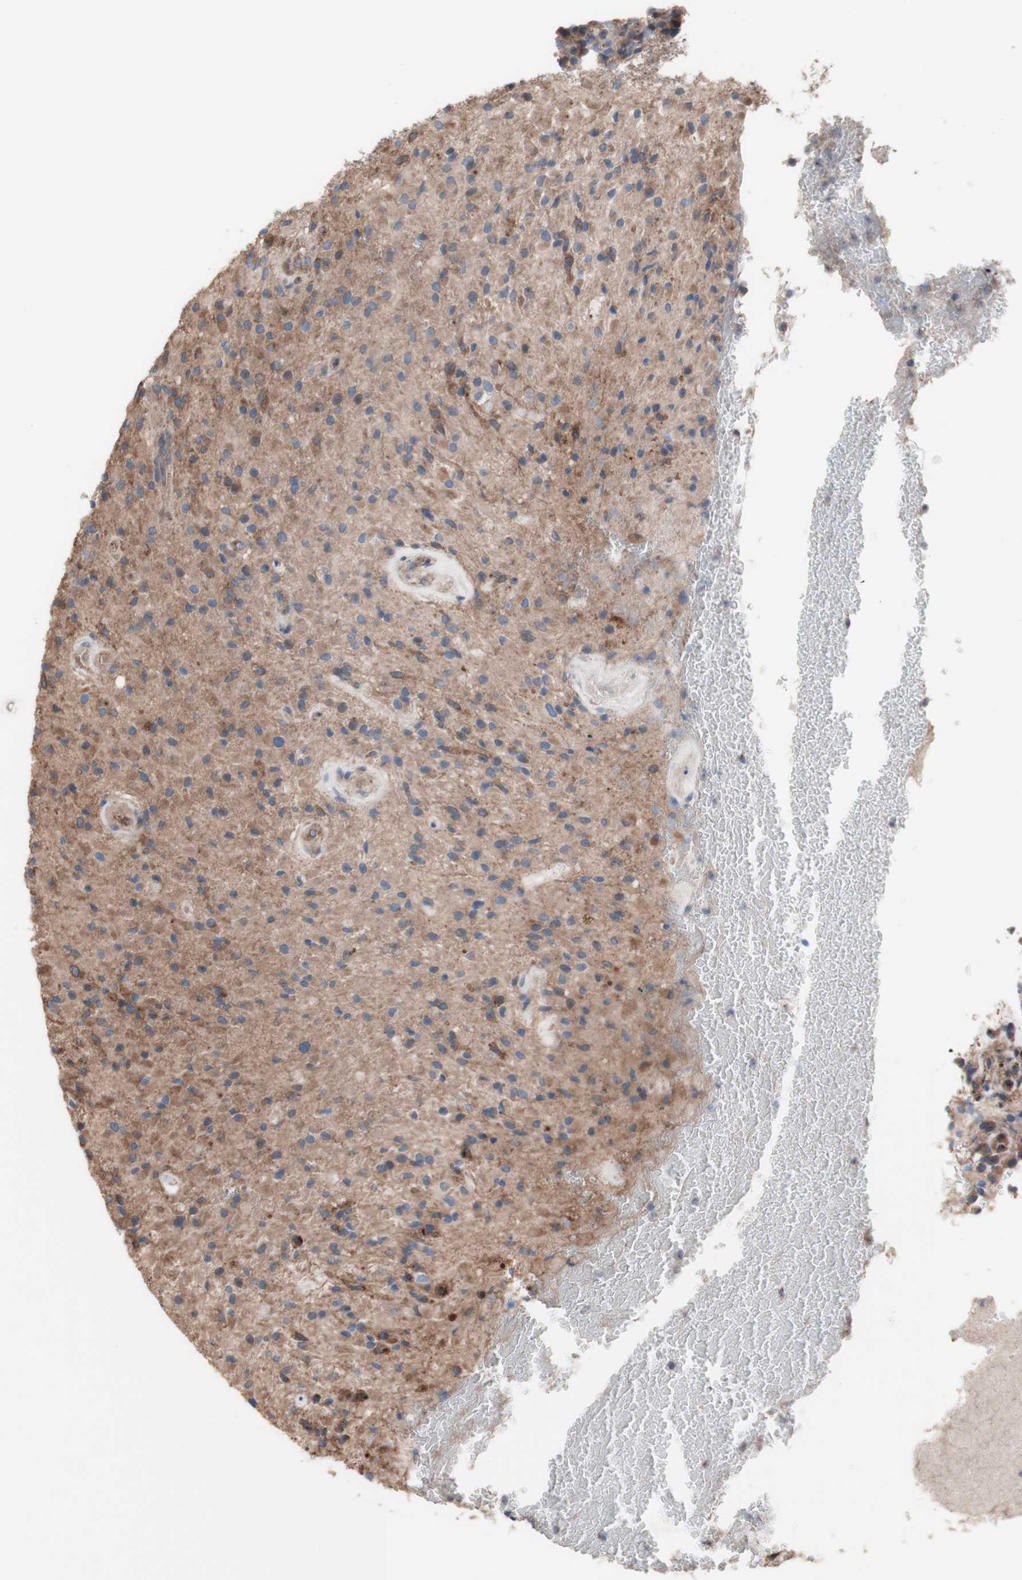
{"staining": {"intensity": "moderate", "quantity": ">75%", "location": "cytoplasmic/membranous"}, "tissue": "glioma", "cell_type": "Tumor cells", "image_type": "cancer", "snomed": [{"axis": "morphology", "description": "Glioma, malignant, High grade"}, {"axis": "topography", "description": "Brain"}], "caption": "A brown stain labels moderate cytoplasmic/membranous positivity of a protein in malignant high-grade glioma tumor cells.", "gene": "COPB1", "patient": {"sex": "male", "age": 71}}